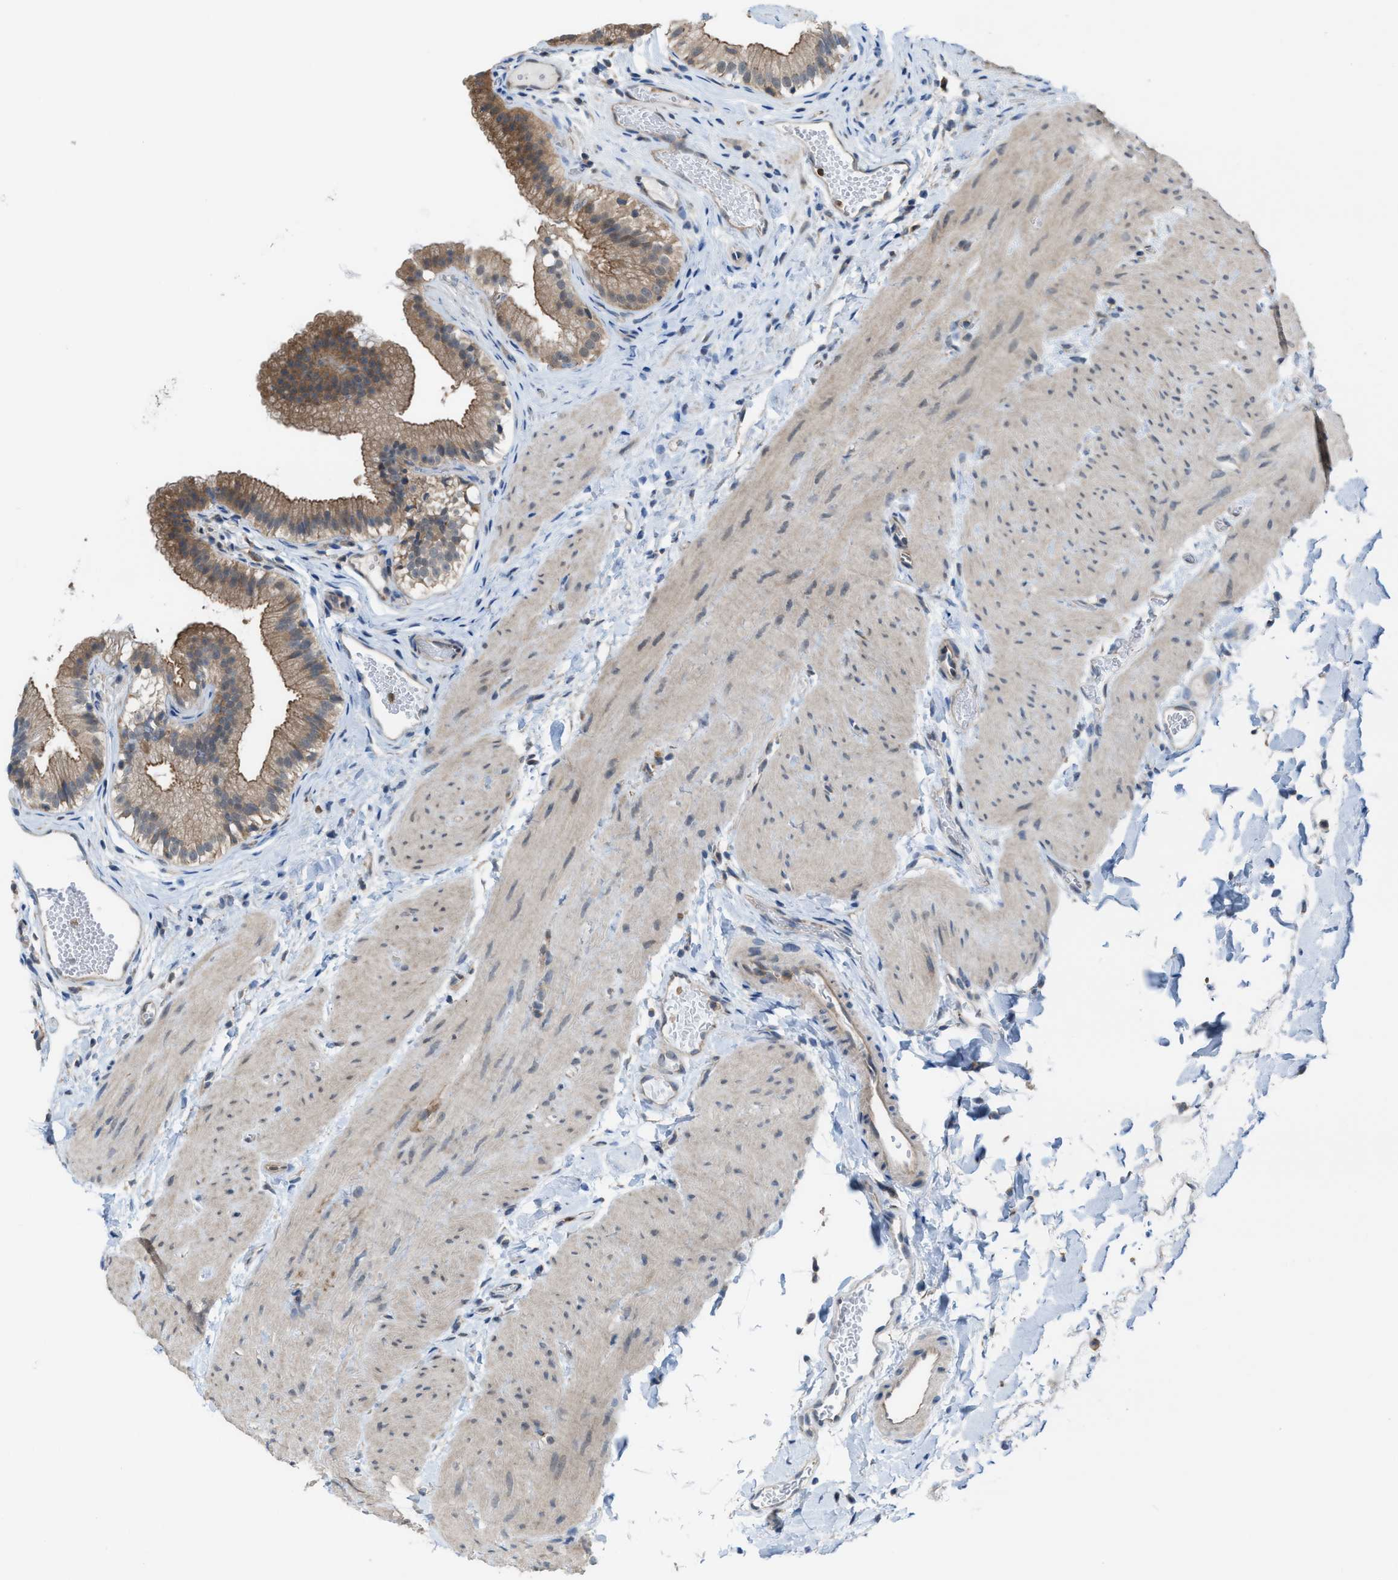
{"staining": {"intensity": "moderate", "quantity": ">75%", "location": "cytoplasmic/membranous"}, "tissue": "gallbladder", "cell_type": "Glandular cells", "image_type": "normal", "snomed": [{"axis": "morphology", "description": "Normal tissue, NOS"}, {"axis": "topography", "description": "Gallbladder"}], "caption": "Glandular cells reveal medium levels of moderate cytoplasmic/membranous positivity in approximately >75% of cells in unremarkable human gallbladder.", "gene": "PLAA", "patient": {"sex": "female", "age": 26}}